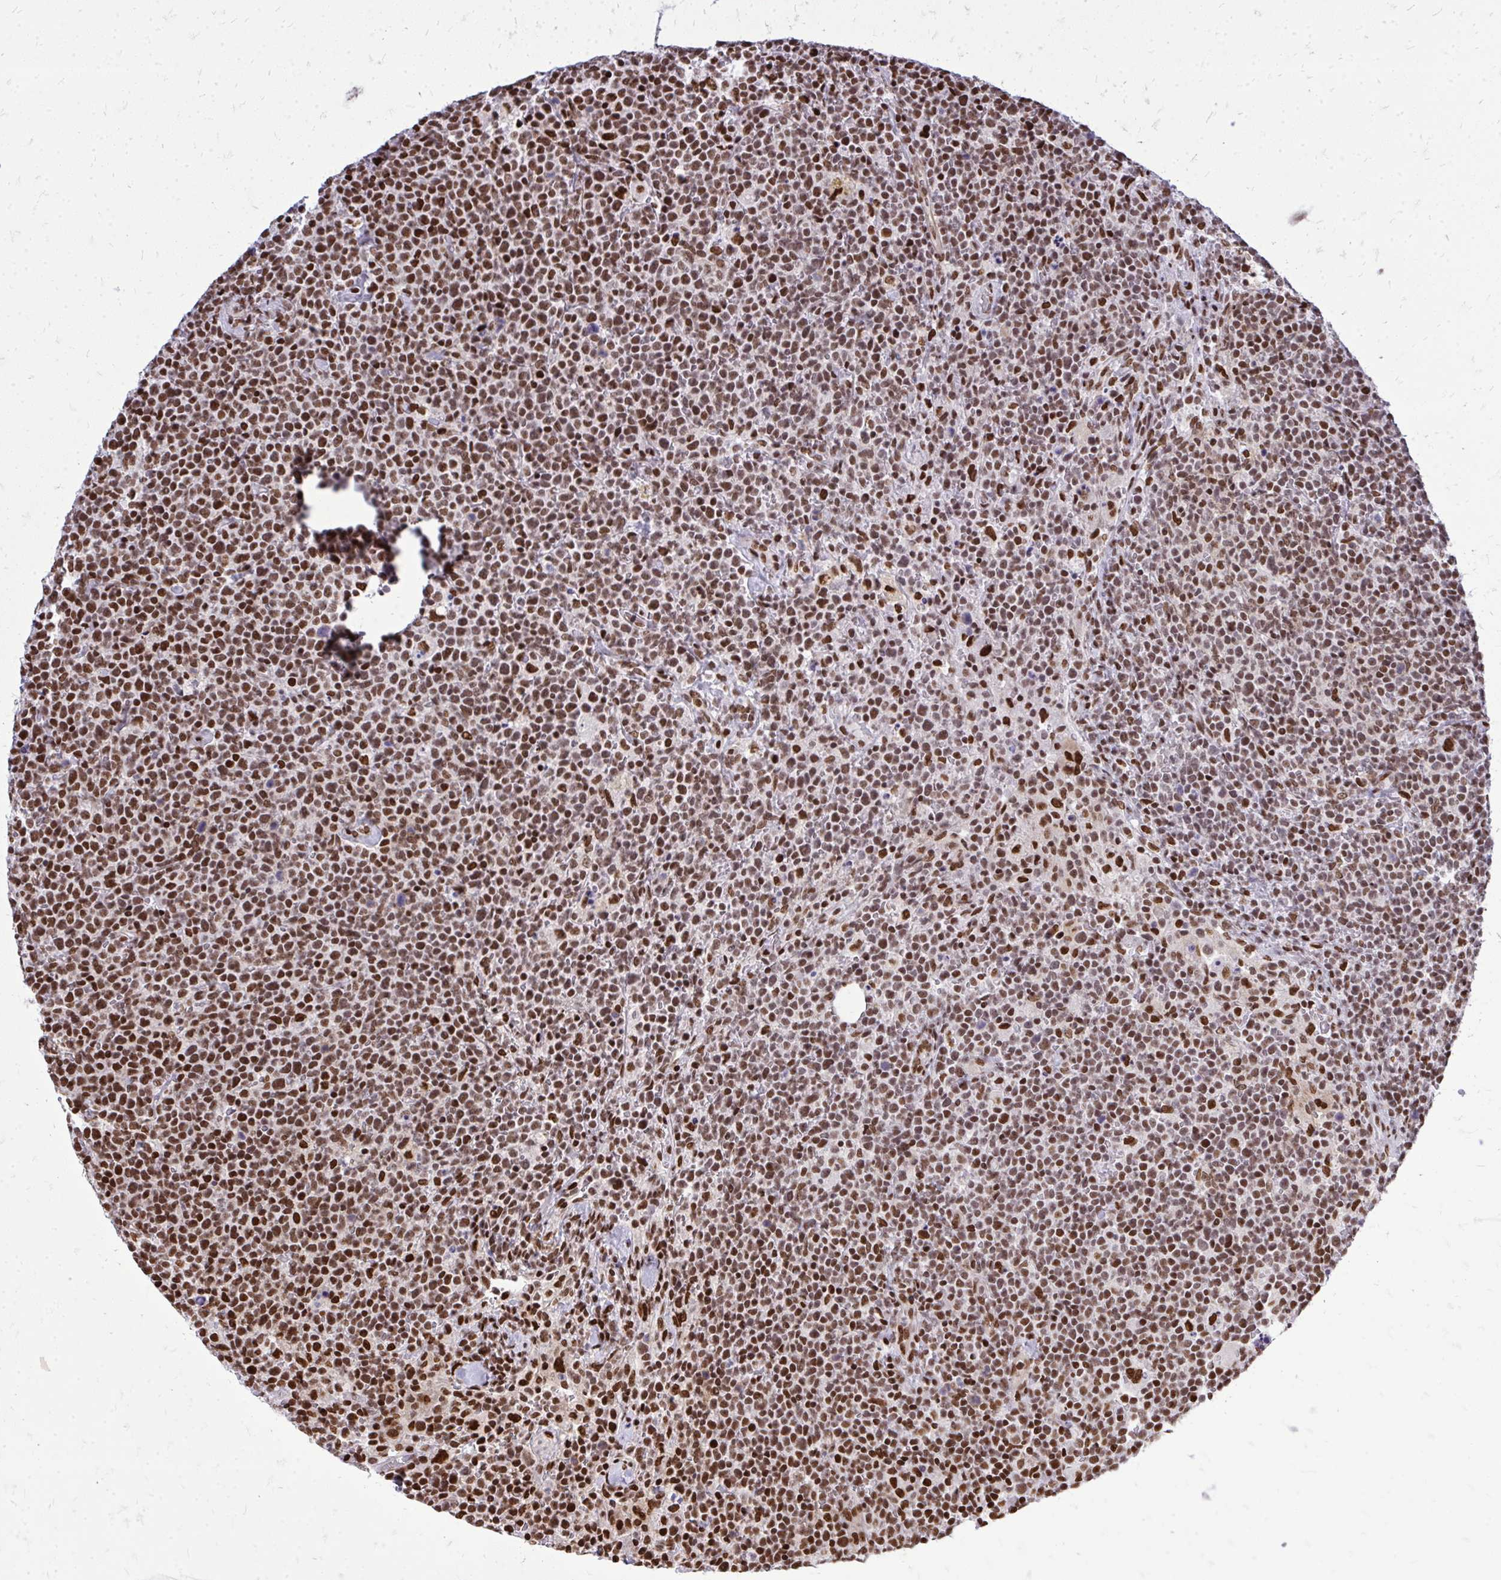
{"staining": {"intensity": "strong", "quantity": ">75%", "location": "nuclear"}, "tissue": "lymphoma", "cell_type": "Tumor cells", "image_type": "cancer", "snomed": [{"axis": "morphology", "description": "Malignant lymphoma, non-Hodgkin's type, High grade"}, {"axis": "topography", "description": "Lymph node"}], "caption": "Immunohistochemical staining of lymphoma demonstrates high levels of strong nuclear protein staining in about >75% of tumor cells. The staining was performed using DAB, with brown indicating positive protein expression. Nuclei are stained blue with hematoxylin.", "gene": "TBL1Y", "patient": {"sex": "male", "age": 61}}